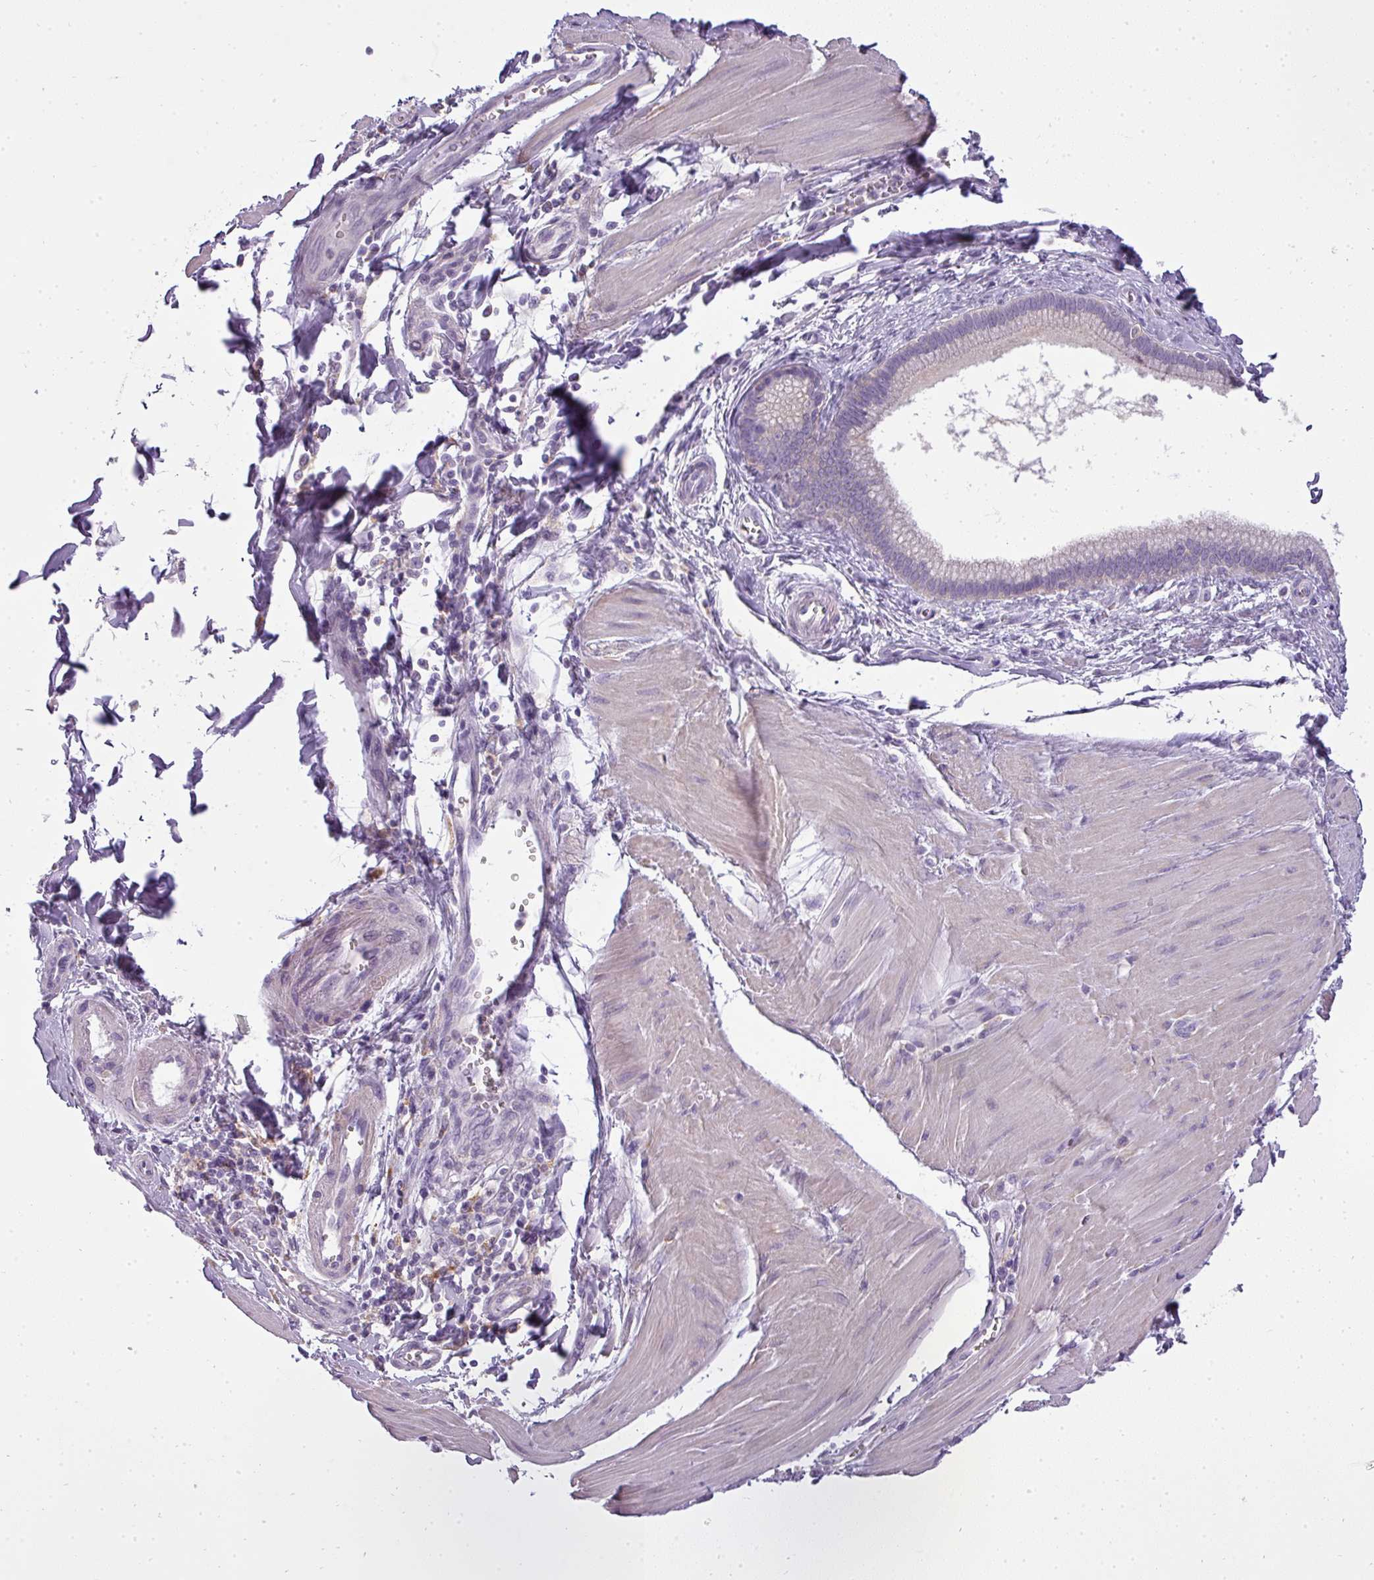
{"staining": {"intensity": "negative", "quantity": "none", "location": "none"}, "tissue": "pancreatic cancer", "cell_type": "Tumor cells", "image_type": "cancer", "snomed": [{"axis": "morphology", "description": "Adenocarcinoma, NOS"}, {"axis": "topography", "description": "Pancreas"}], "caption": "IHC of pancreatic cancer shows no expression in tumor cells.", "gene": "ATP6V1D", "patient": {"sex": "male", "age": 78}}